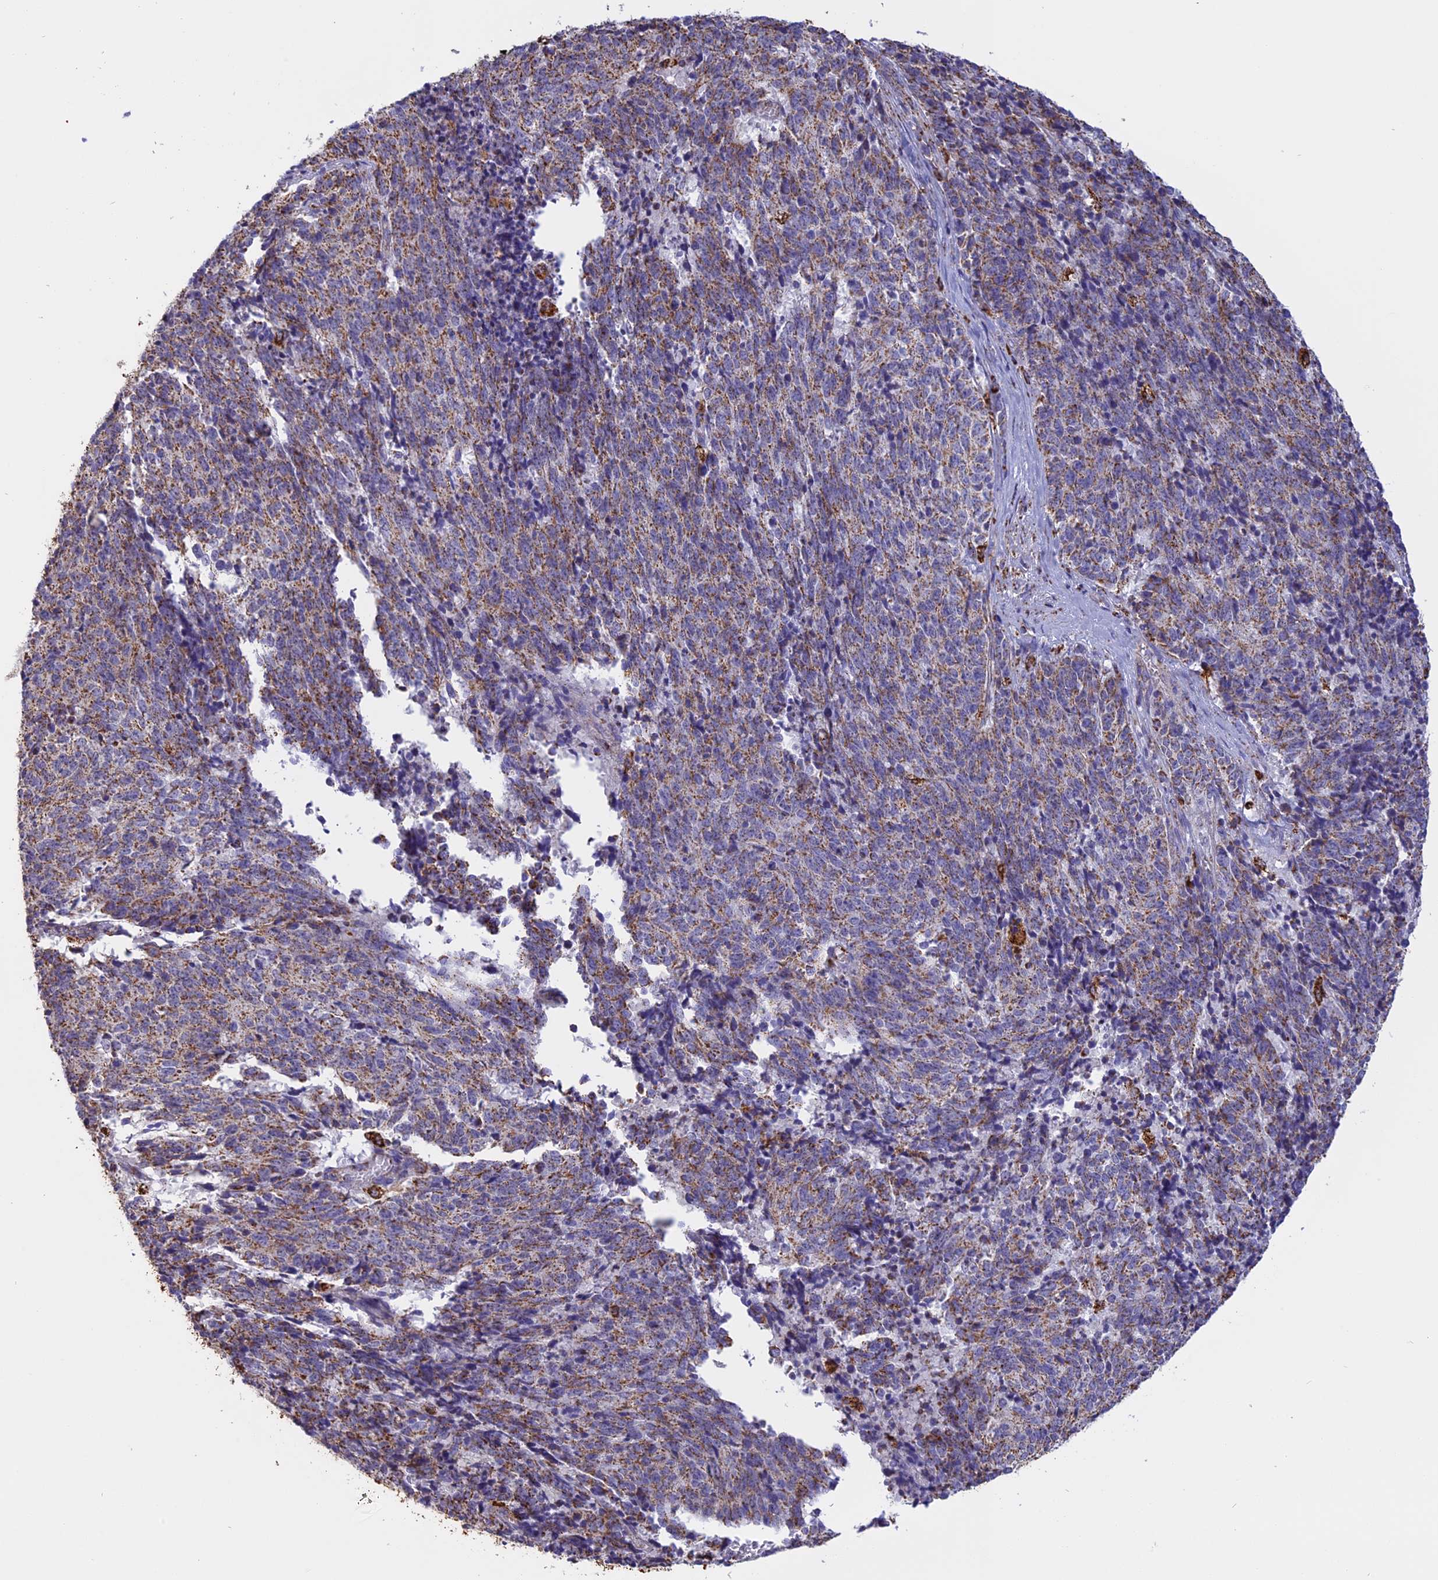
{"staining": {"intensity": "weak", "quantity": ">75%", "location": "cytoplasmic/membranous"}, "tissue": "cervical cancer", "cell_type": "Tumor cells", "image_type": "cancer", "snomed": [{"axis": "morphology", "description": "Squamous cell carcinoma, NOS"}, {"axis": "topography", "description": "Cervix"}], "caption": "An IHC photomicrograph of tumor tissue is shown. Protein staining in brown labels weak cytoplasmic/membranous positivity in cervical cancer within tumor cells.", "gene": "KCNG1", "patient": {"sex": "female", "age": 29}}